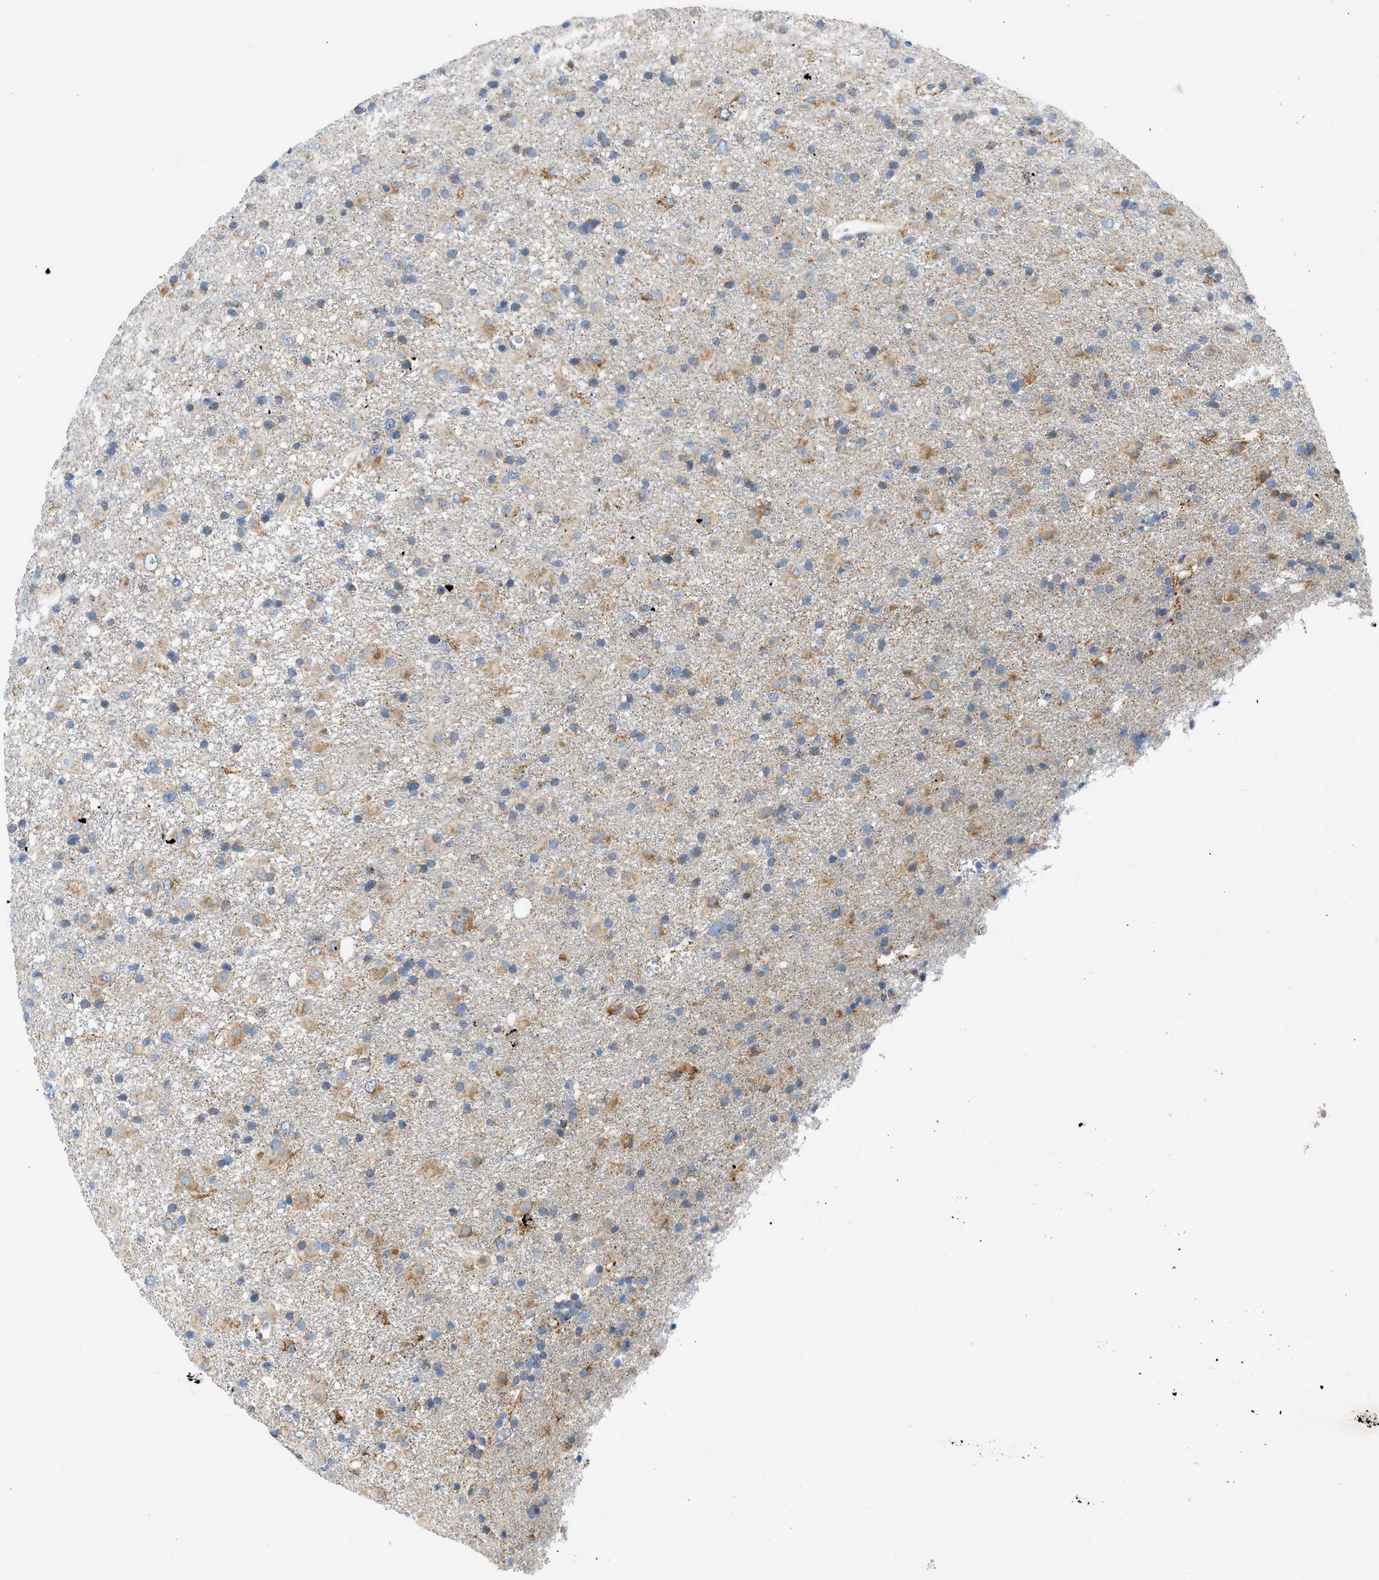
{"staining": {"intensity": "moderate", "quantity": "<25%", "location": "cytoplasmic/membranous"}, "tissue": "glioma", "cell_type": "Tumor cells", "image_type": "cancer", "snomed": [{"axis": "morphology", "description": "Glioma, malignant, Low grade"}, {"axis": "topography", "description": "Brain"}], "caption": "Moderate cytoplasmic/membranous expression is appreciated in approximately <25% of tumor cells in malignant glioma (low-grade).", "gene": "CAMKK2", "patient": {"sex": "male", "age": 65}}